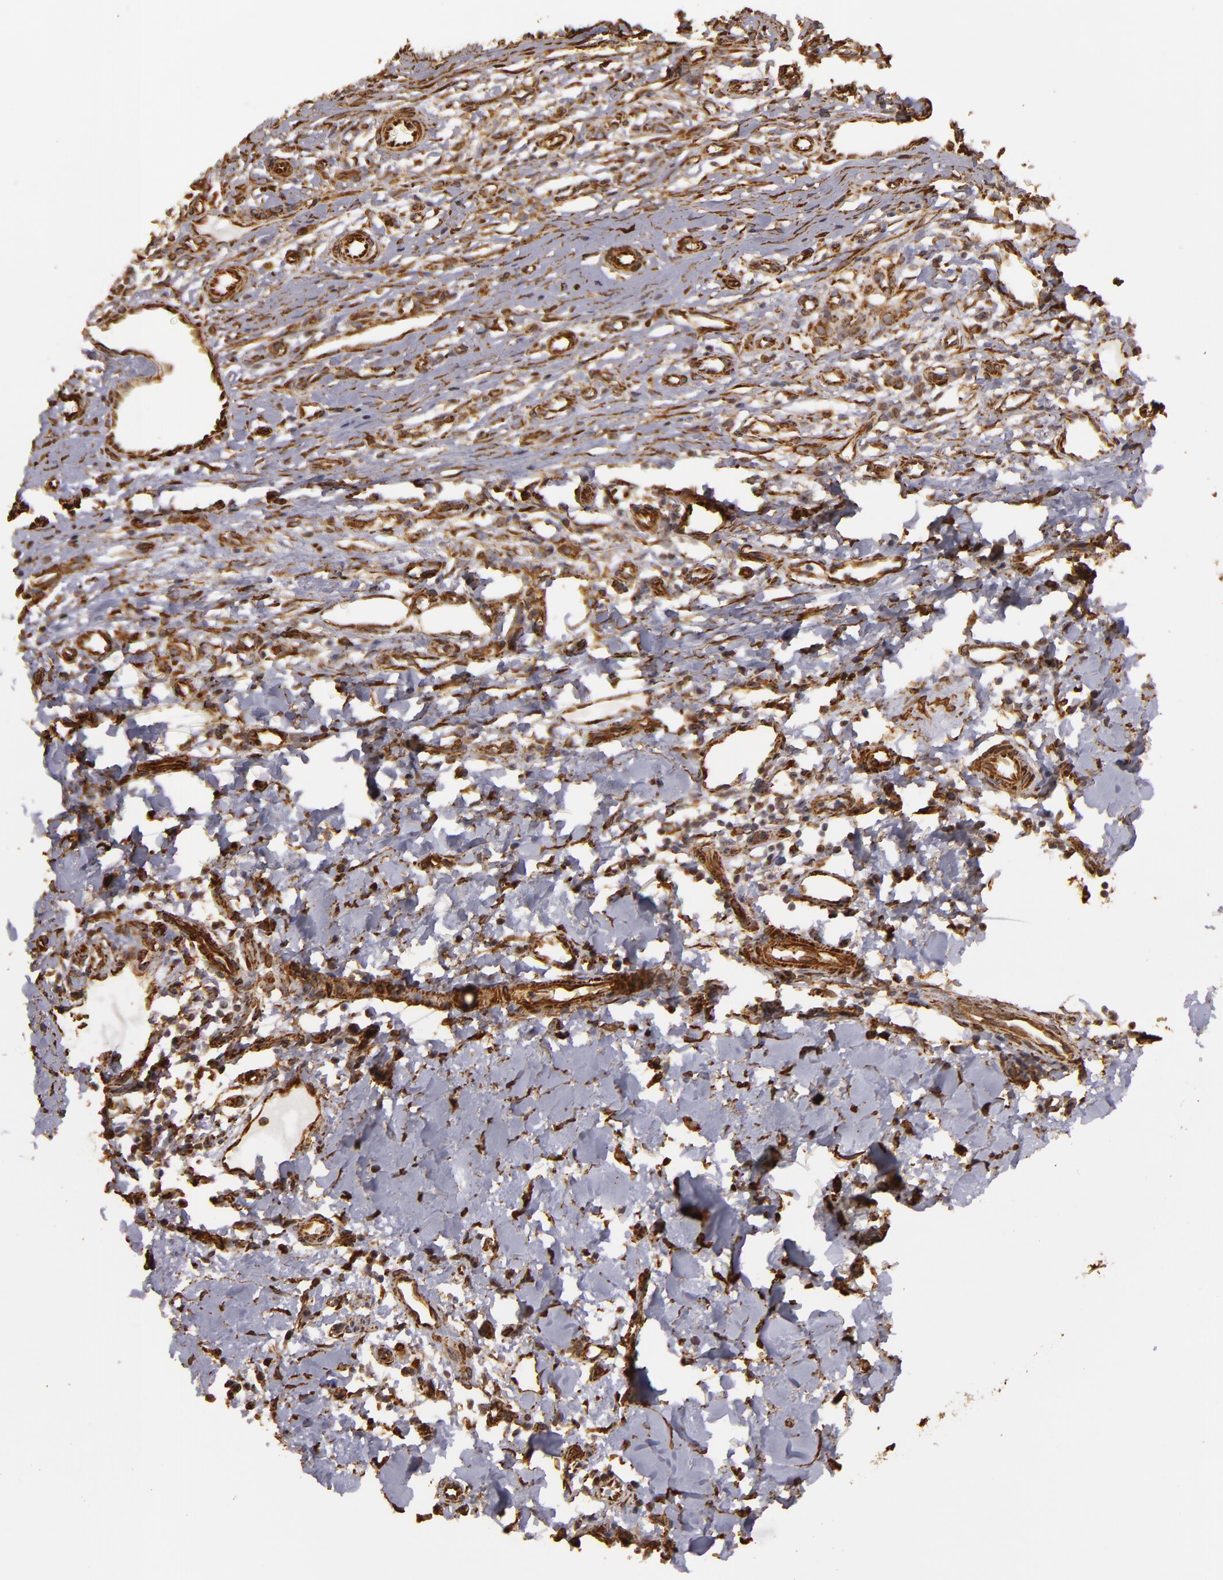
{"staining": {"intensity": "moderate", "quantity": "25%-75%", "location": "cytoplasmic/membranous"}, "tissue": "skin cancer", "cell_type": "Tumor cells", "image_type": "cancer", "snomed": [{"axis": "morphology", "description": "Basal cell carcinoma"}, {"axis": "topography", "description": "Skin"}], "caption": "This photomicrograph reveals skin basal cell carcinoma stained with IHC to label a protein in brown. The cytoplasmic/membranous of tumor cells show moderate positivity for the protein. Nuclei are counter-stained blue.", "gene": "CYB5R3", "patient": {"sex": "male", "age": 75}}